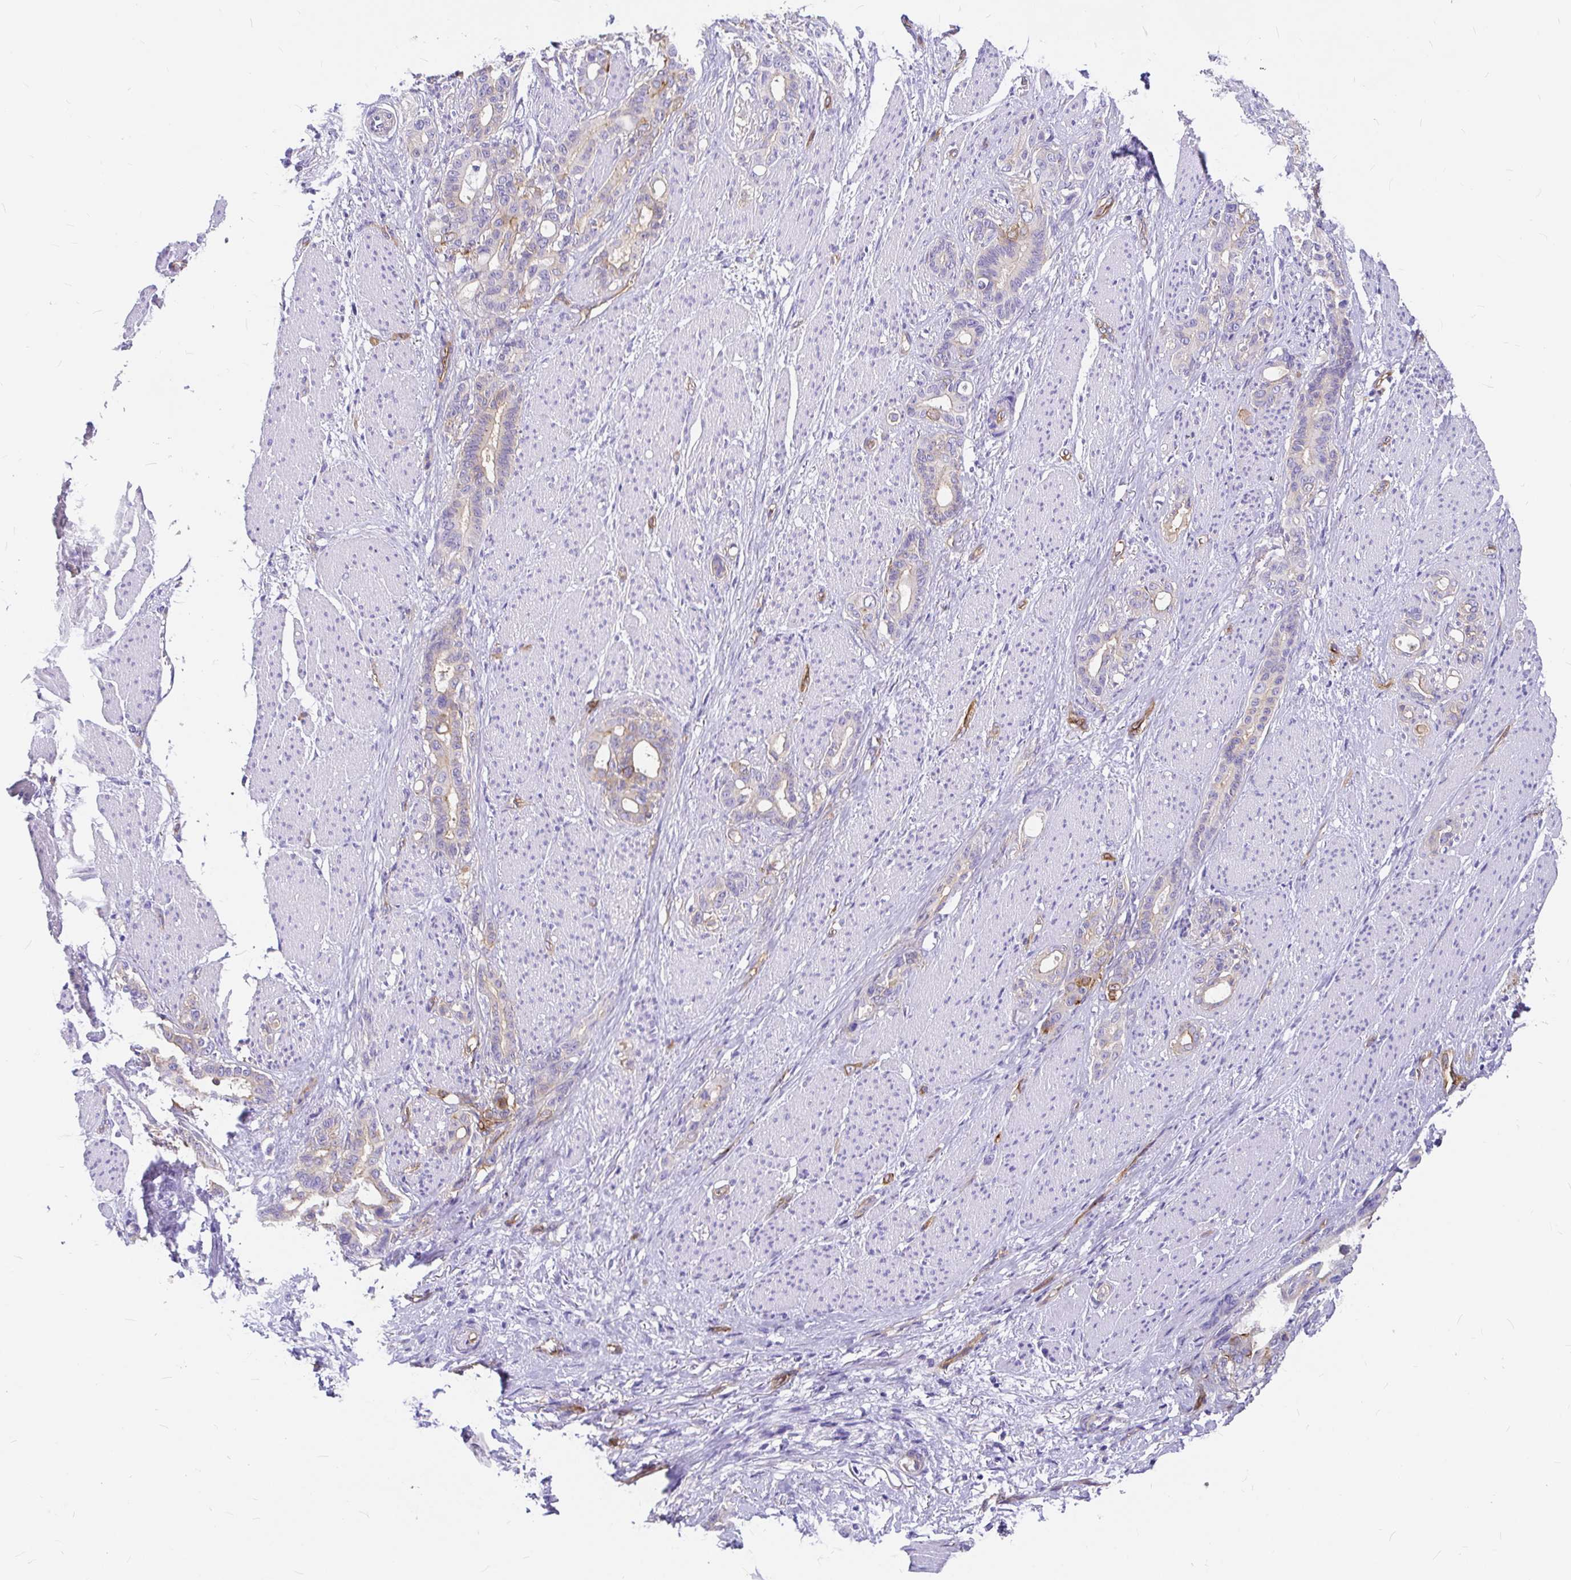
{"staining": {"intensity": "moderate", "quantity": "<25%", "location": "cytoplasmic/membranous"}, "tissue": "stomach cancer", "cell_type": "Tumor cells", "image_type": "cancer", "snomed": [{"axis": "morphology", "description": "Normal tissue, NOS"}, {"axis": "morphology", "description": "Adenocarcinoma, NOS"}, {"axis": "topography", "description": "Esophagus"}, {"axis": "topography", "description": "Stomach, upper"}], "caption": "This photomicrograph reveals stomach cancer (adenocarcinoma) stained with IHC to label a protein in brown. The cytoplasmic/membranous of tumor cells show moderate positivity for the protein. Nuclei are counter-stained blue.", "gene": "MYO1B", "patient": {"sex": "male", "age": 62}}